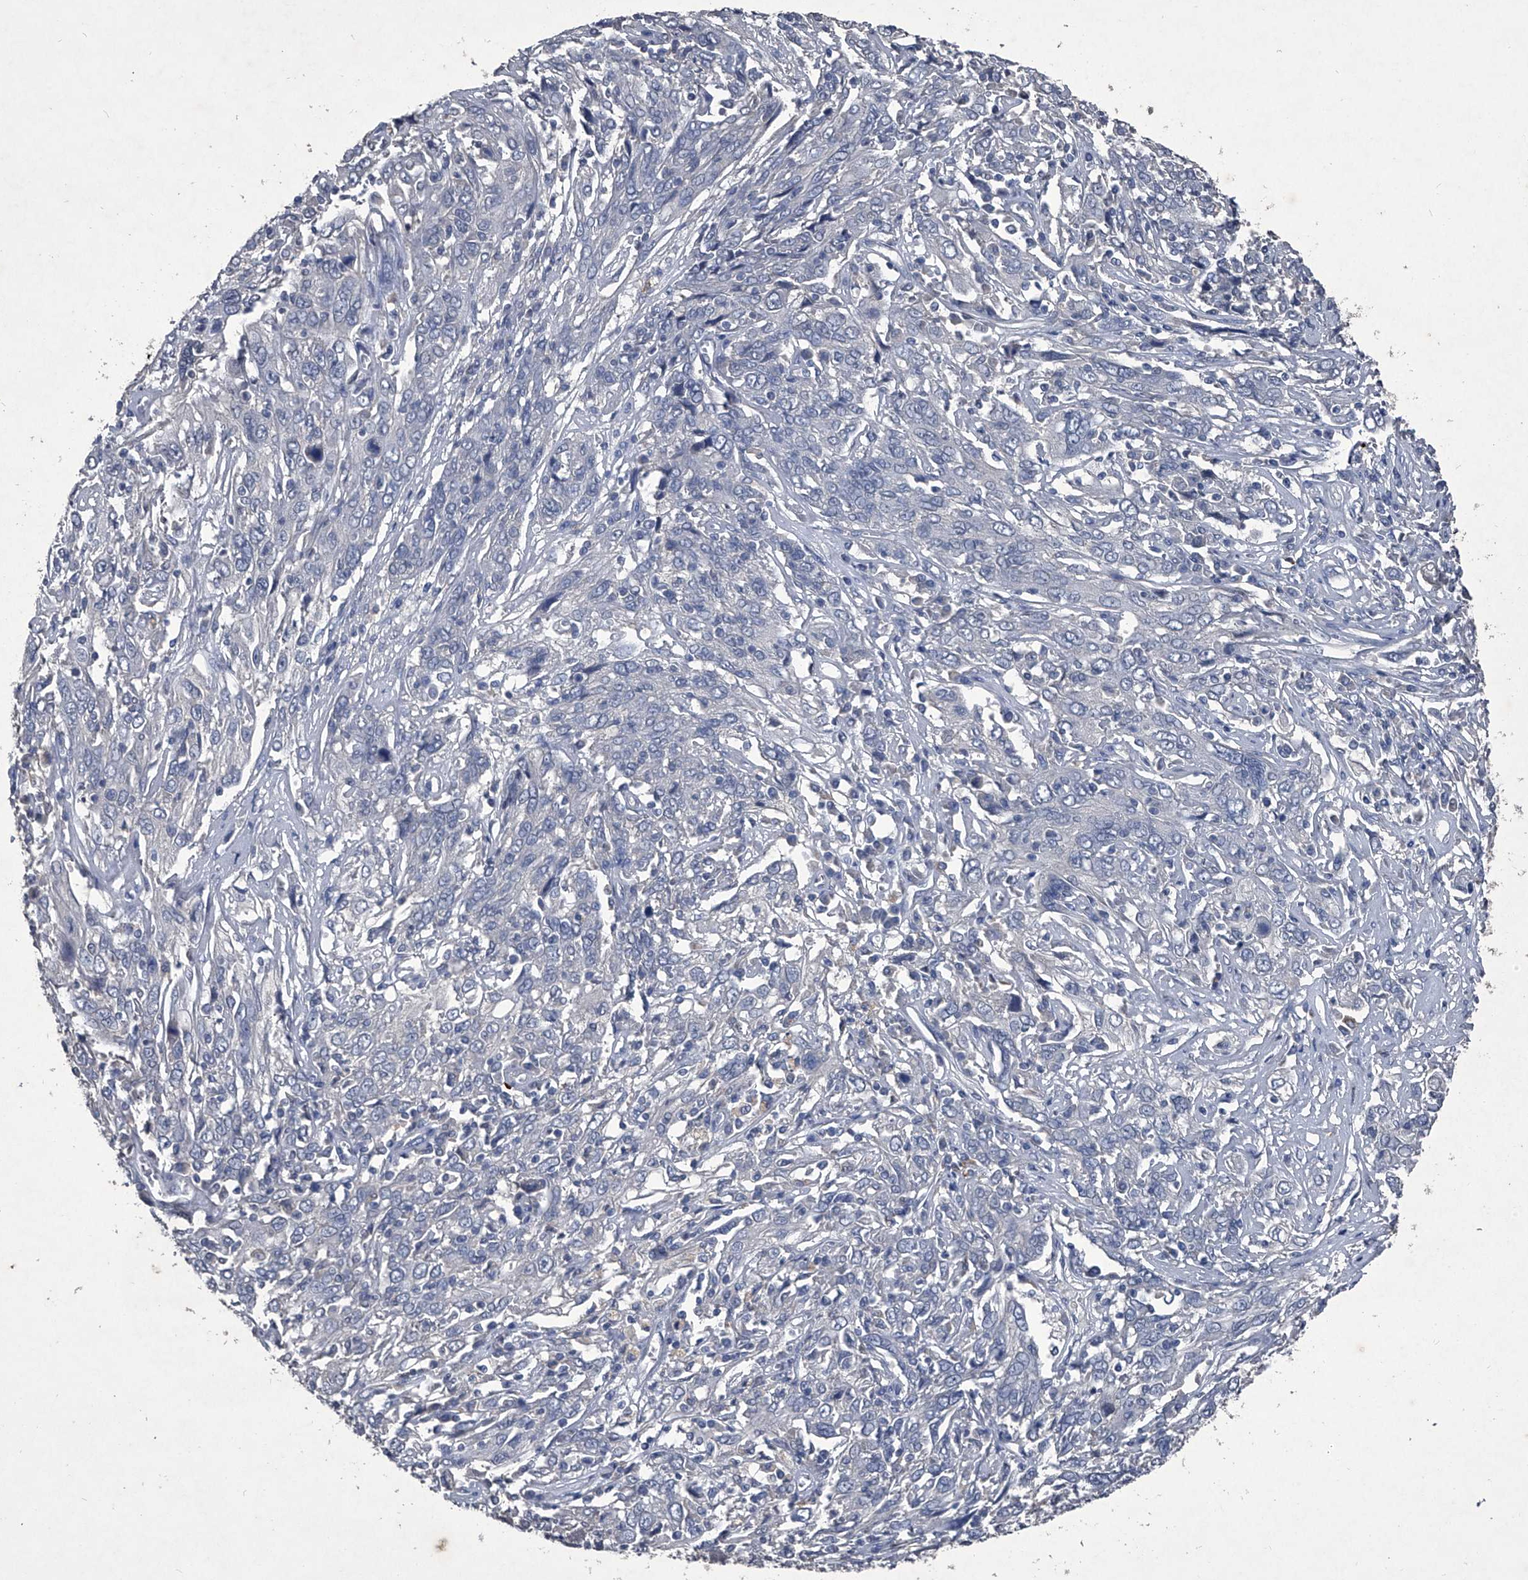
{"staining": {"intensity": "negative", "quantity": "none", "location": "none"}, "tissue": "cervical cancer", "cell_type": "Tumor cells", "image_type": "cancer", "snomed": [{"axis": "morphology", "description": "Squamous cell carcinoma, NOS"}, {"axis": "topography", "description": "Cervix"}], "caption": "Immunohistochemistry (IHC) micrograph of human cervical cancer stained for a protein (brown), which shows no expression in tumor cells. The staining is performed using DAB brown chromogen with nuclei counter-stained in using hematoxylin.", "gene": "MAPKAP1", "patient": {"sex": "female", "age": 46}}